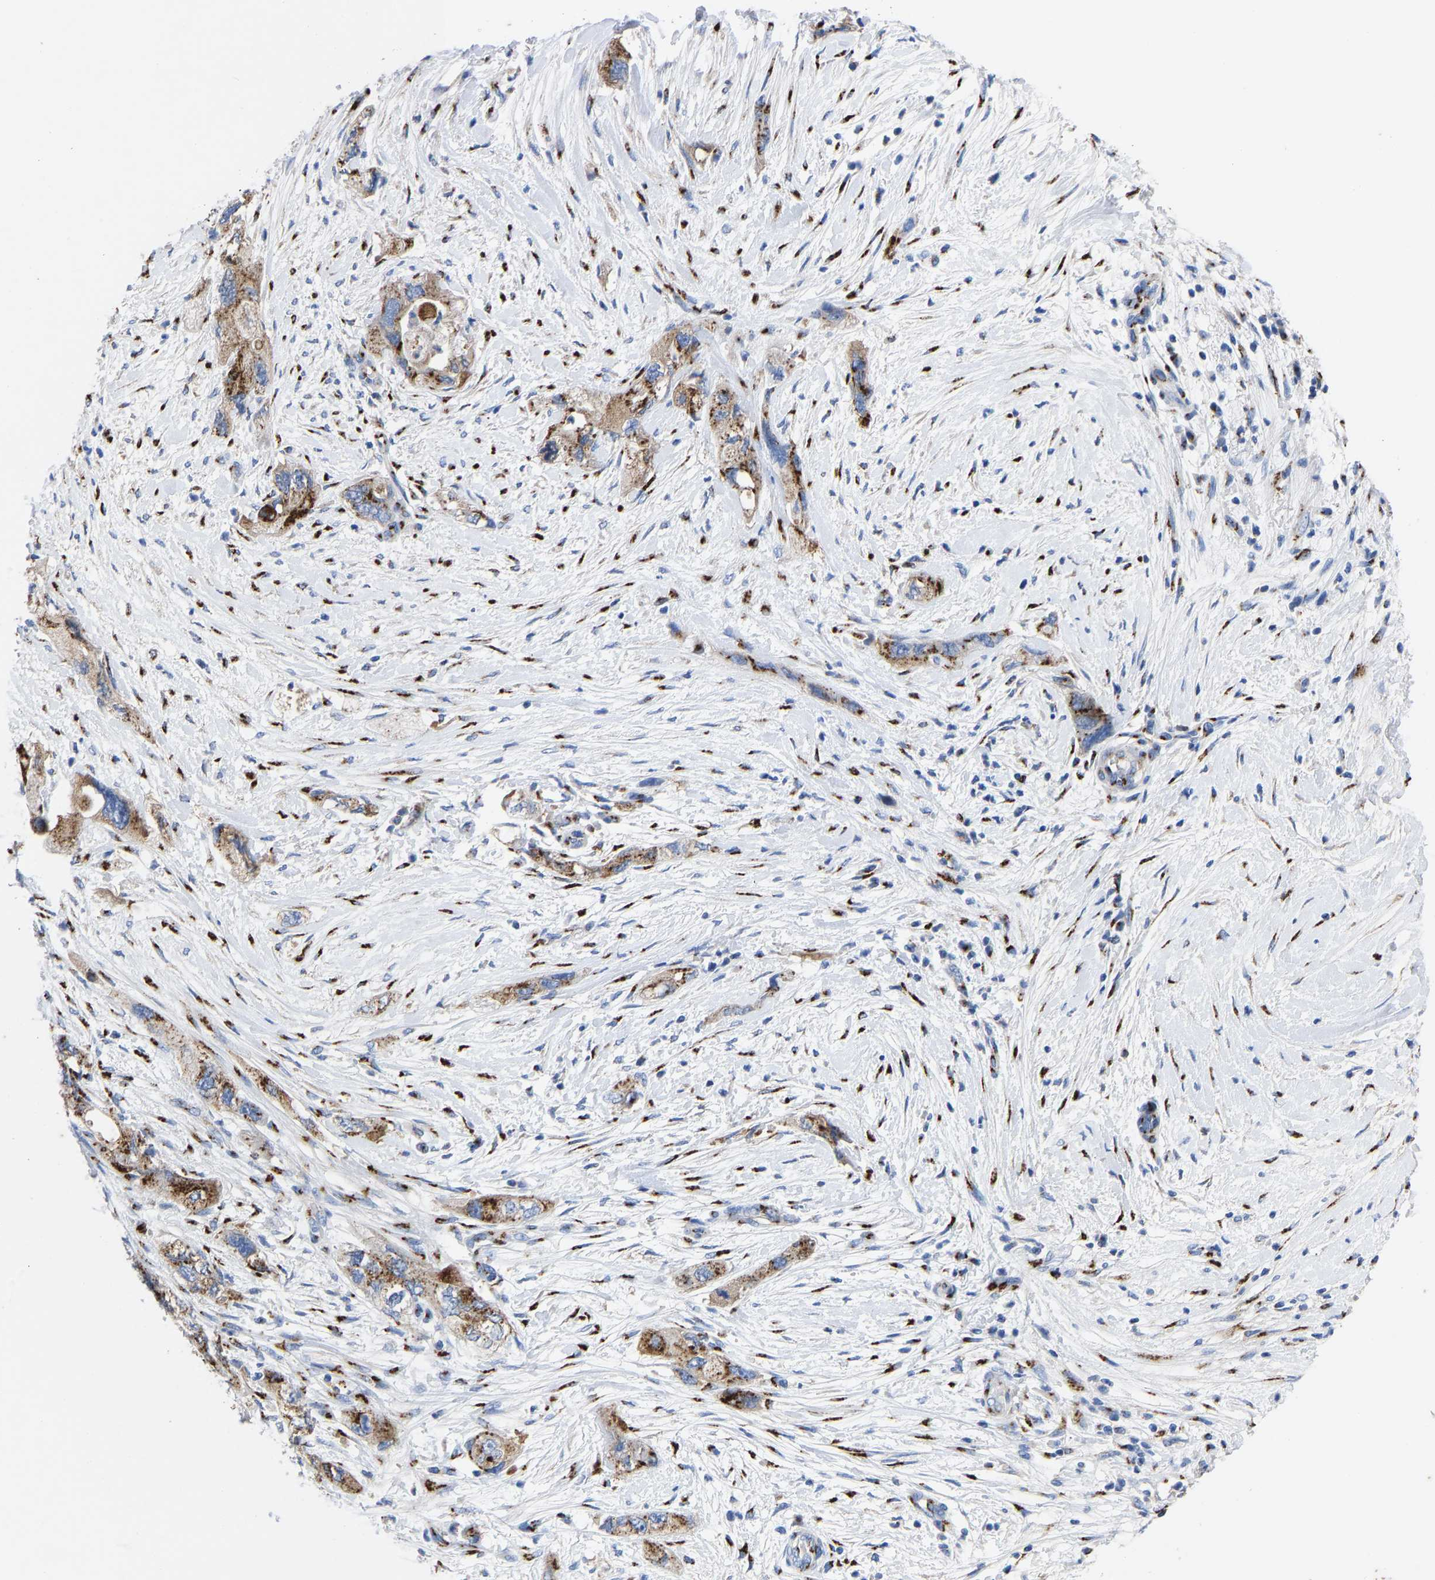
{"staining": {"intensity": "moderate", "quantity": ">75%", "location": "cytoplasmic/membranous"}, "tissue": "pancreatic cancer", "cell_type": "Tumor cells", "image_type": "cancer", "snomed": [{"axis": "morphology", "description": "Adenocarcinoma, NOS"}, {"axis": "topography", "description": "Pancreas"}], "caption": "The image demonstrates immunohistochemical staining of adenocarcinoma (pancreatic). There is moderate cytoplasmic/membranous staining is present in approximately >75% of tumor cells.", "gene": "TMEM87A", "patient": {"sex": "female", "age": 73}}